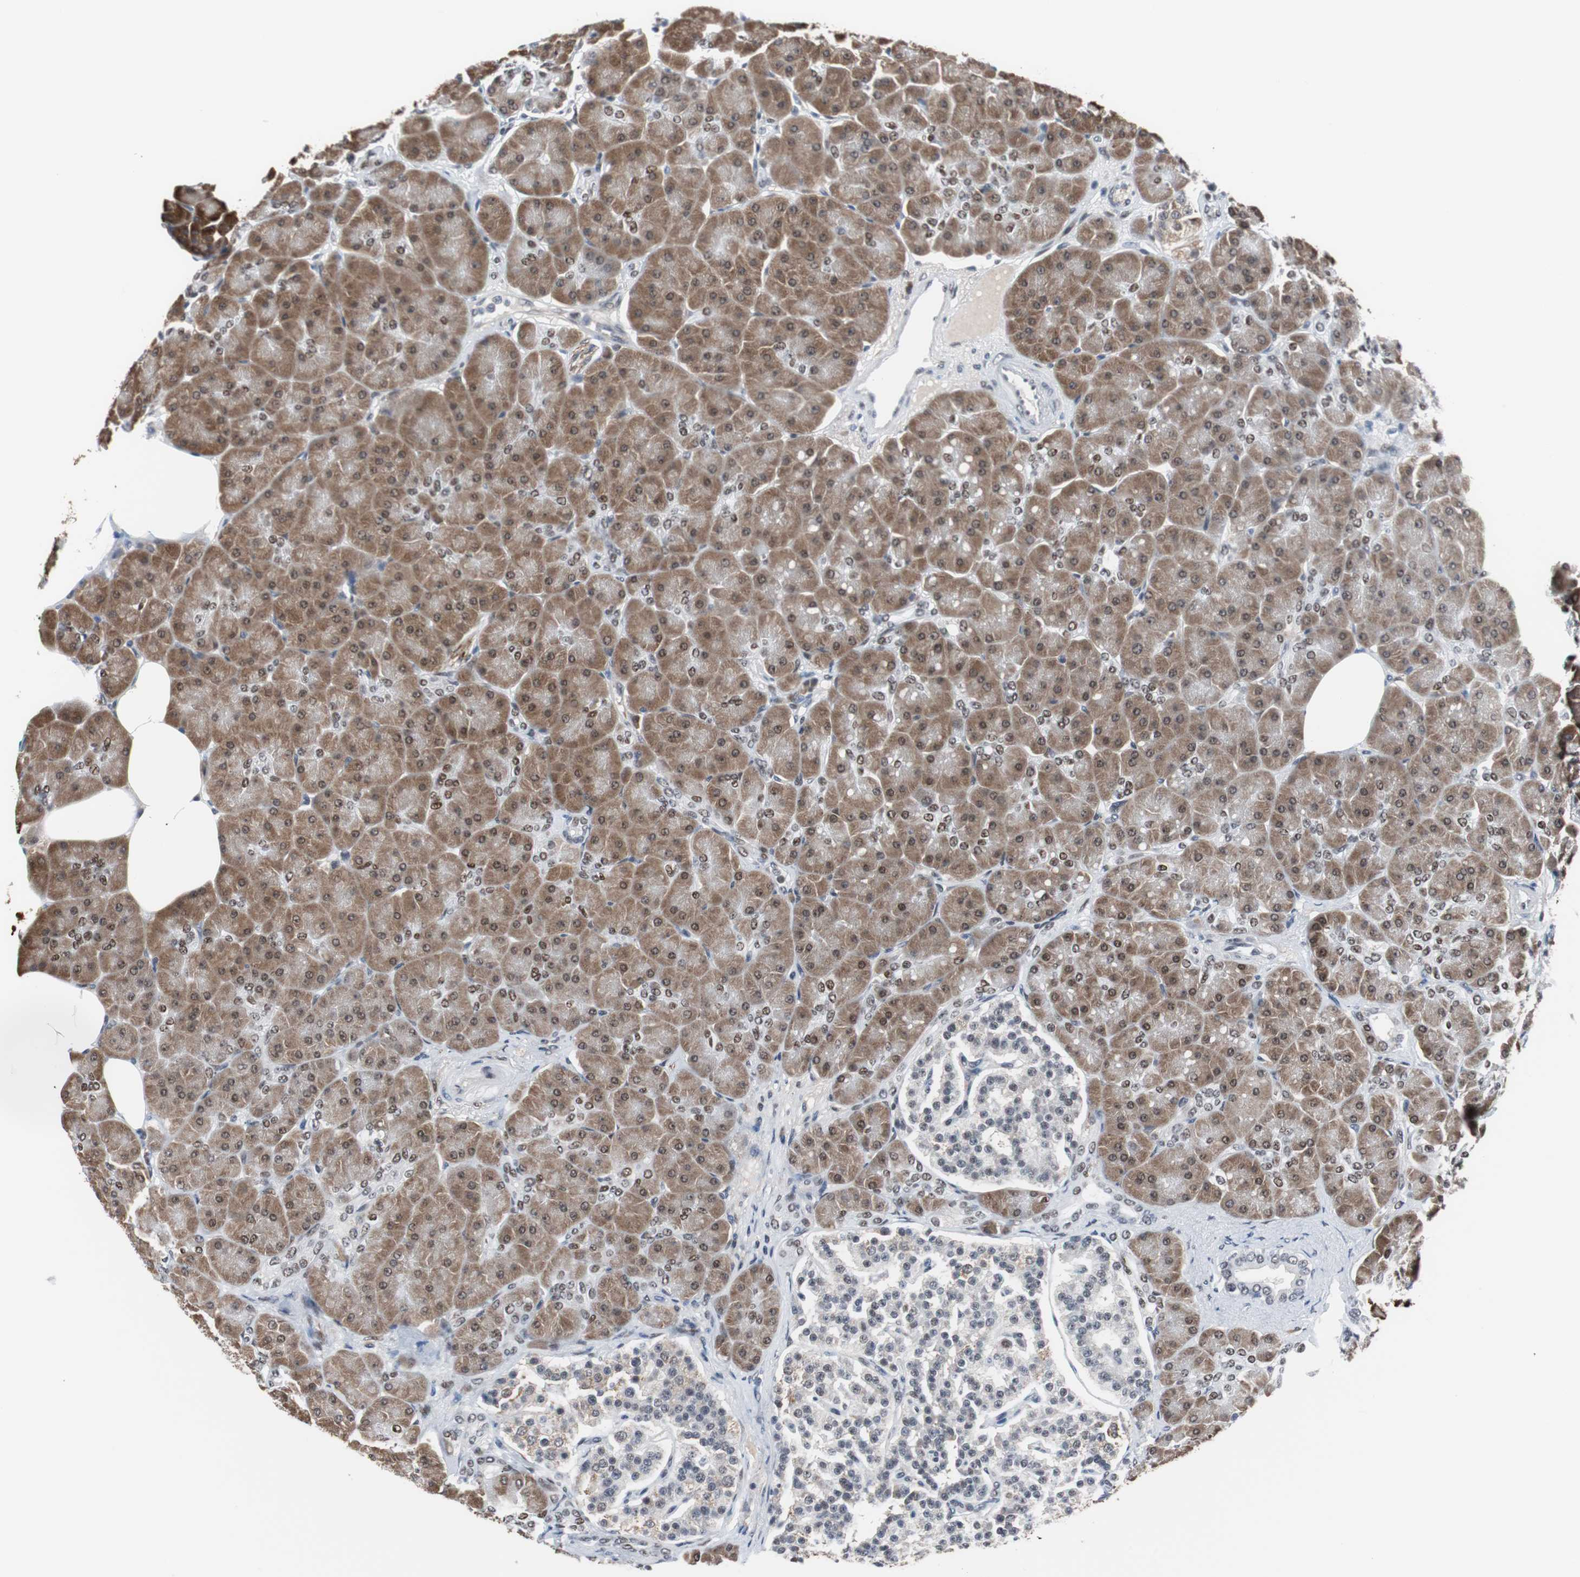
{"staining": {"intensity": "moderate", "quantity": ">75%", "location": "cytoplasmic/membranous,nuclear"}, "tissue": "pancreas", "cell_type": "Exocrine glandular cells", "image_type": "normal", "snomed": [{"axis": "morphology", "description": "Normal tissue, NOS"}, {"axis": "topography", "description": "Pancreas"}], "caption": "Benign pancreas demonstrates moderate cytoplasmic/membranous,nuclear expression in approximately >75% of exocrine glandular cells, visualized by immunohistochemistry. The protein of interest is shown in brown color, while the nuclei are stained blue.", "gene": "ZHX2", "patient": {"sex": "male", "age": 66}}